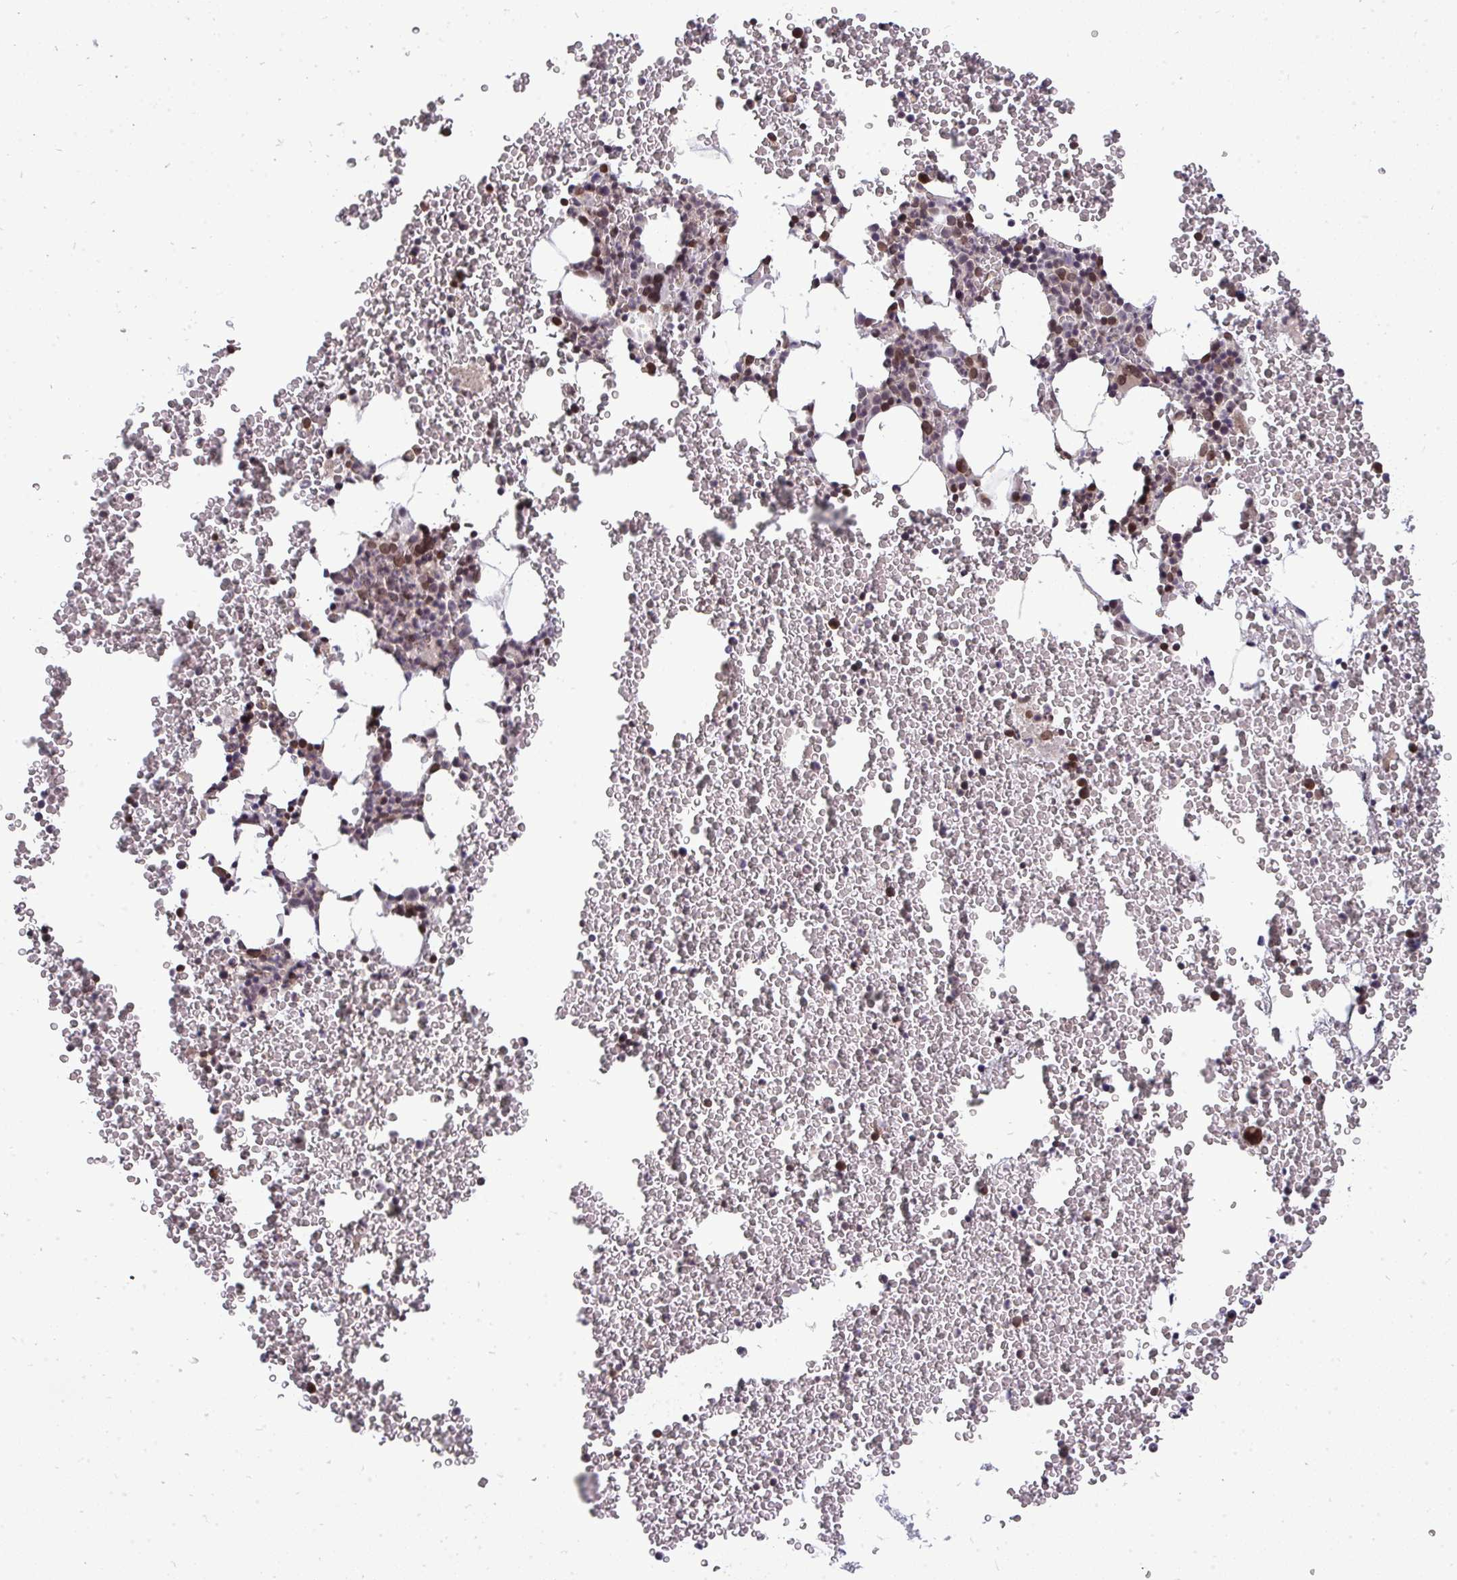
{"staining": {"intensity": "moderate", "quantity": "25%-75%", "location": "nuclear"}, "tissue": "bone marrow", "cell_type": "Hematopoietic cells", "image_type": "normal", "snomed": [{"axis": "morphology", "description": "Normal tissue, NOS"}, {"axis": "topography", "description": "Bone marrow"}], "caption": "Hematopoietic cells demonstrate moderate nuclear staining in approximately 25%-75% of cells in benign bone marrow.", "gene": "JPT1", "patient": {"sex": "female", "age": 26}}